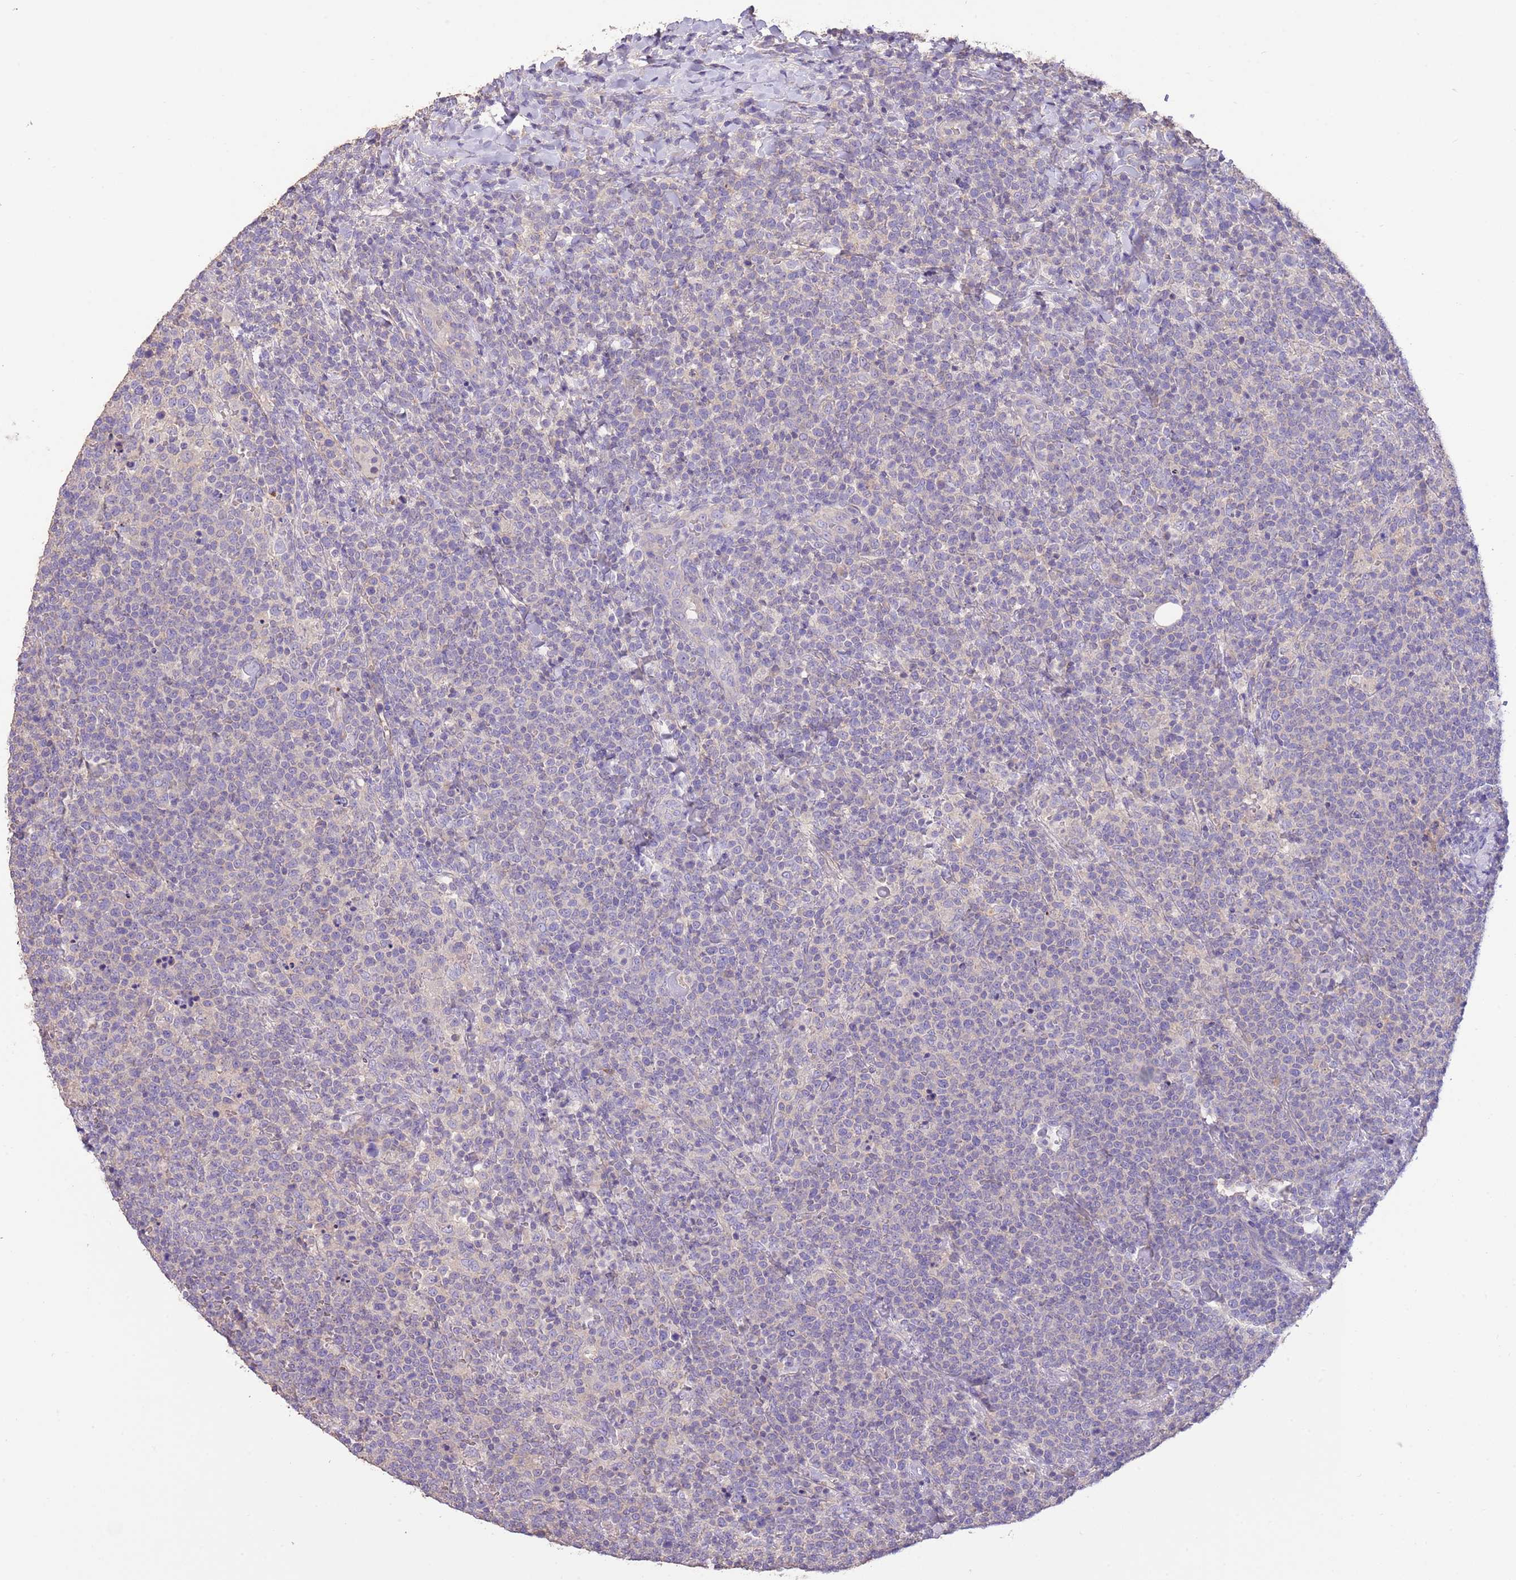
{"staining": {"intensity": "negative", "quantity": "none", "location": "none"}, "tissue": "lymphoma", "cell_type": "Tumor cells", "image_type": "cancer", "snomed": [{"axis": "morphology", "description": "Malignant lymphoma, non-Hodgkin's type, High grade"}, {"axis": "topography", "description": "Lymph node"}], "caption": "Micrograph shows no protein staining in tumor cells of lymphoma tissue. Nuclei are stained in blue.", "gene": "SFTPA1", "patient": {"sex": "male", "age": 61}}